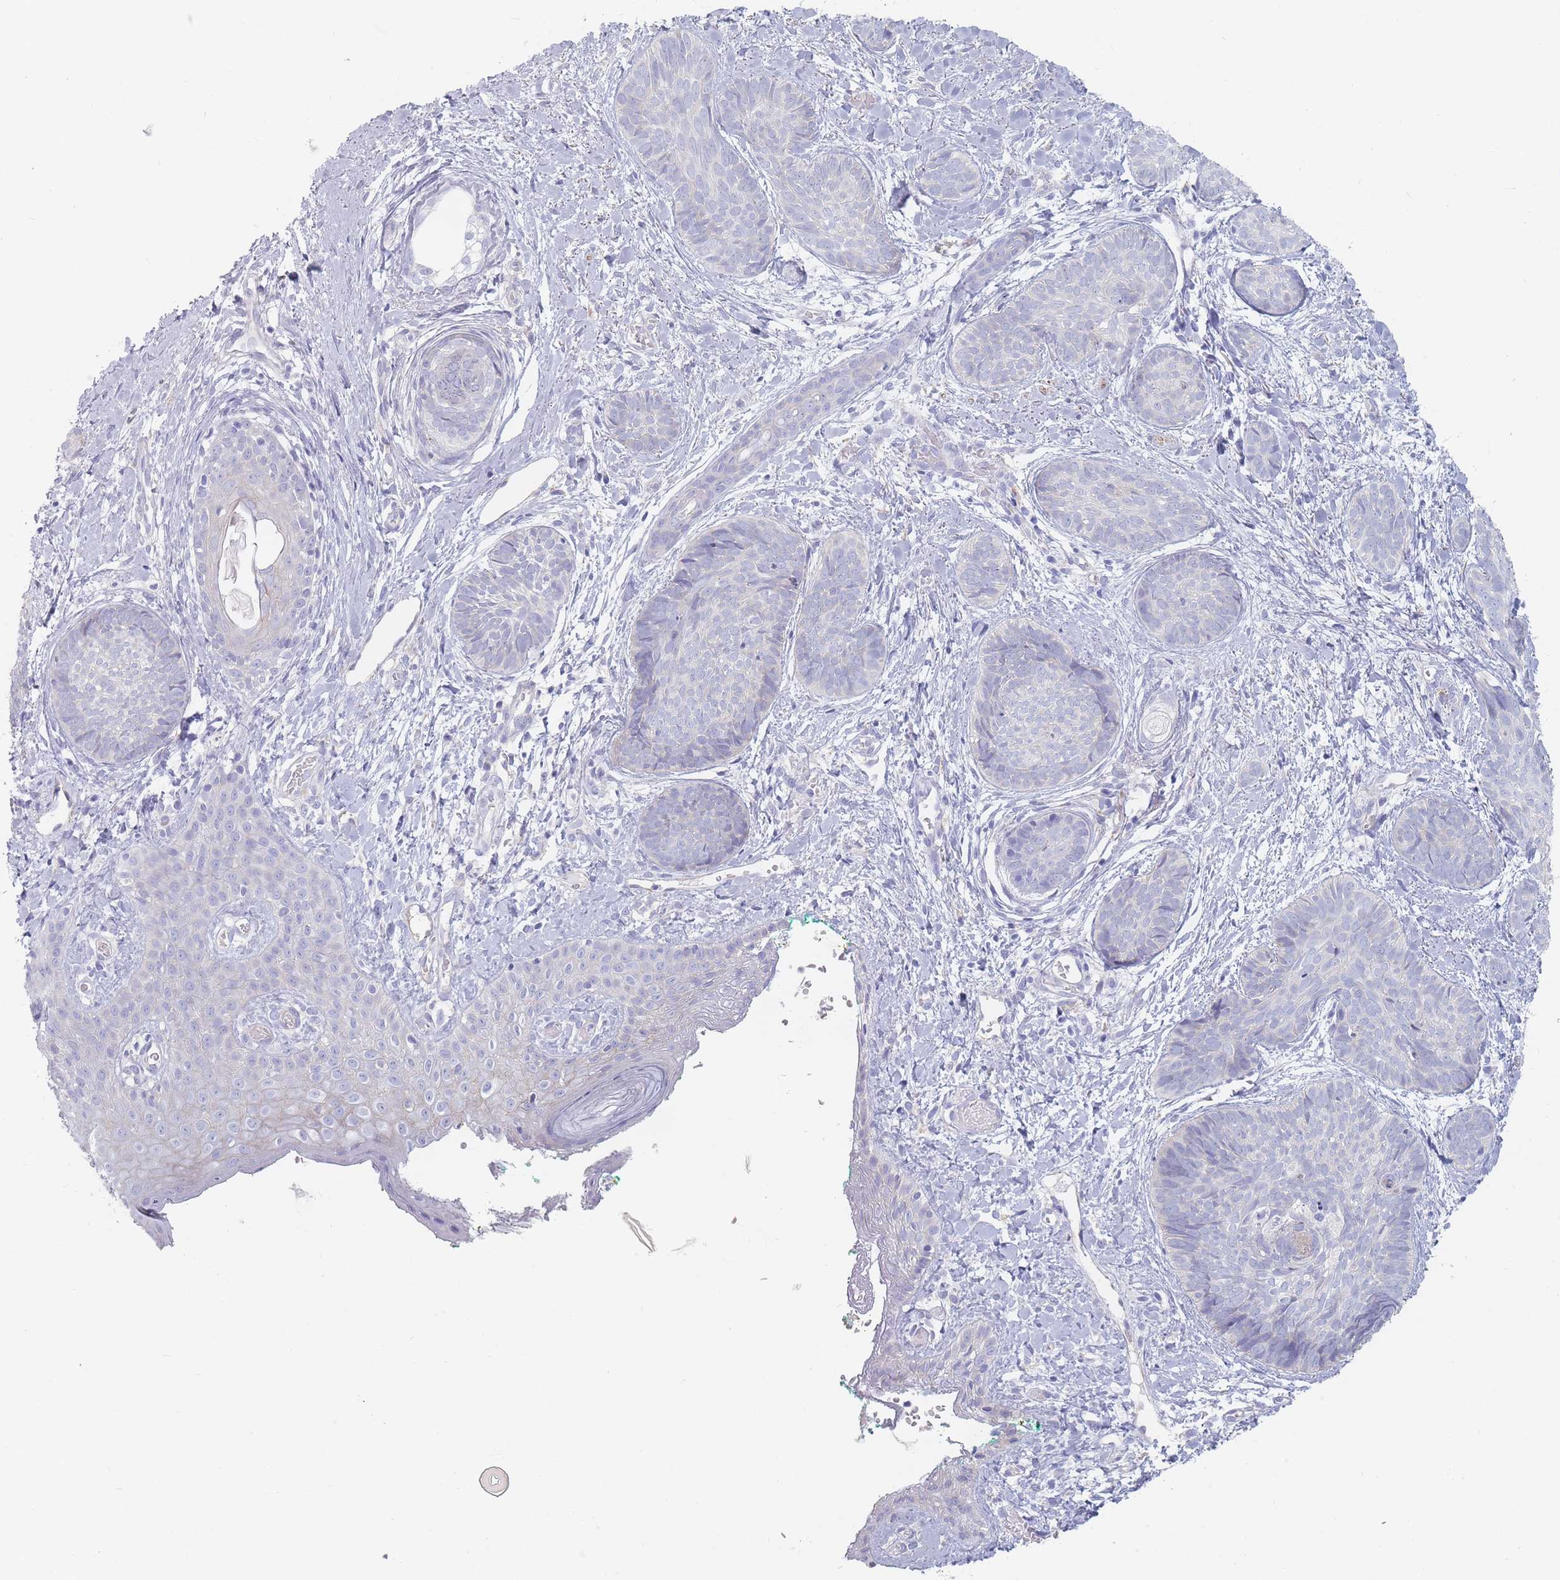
{"staining": {"intensity": "negative", "quantity": "none", "location": "none"}, "tissue": "skin cancer", "cell_type": "Tumor cells", "image_type": "cancer", "snomed": [{"axis": "morphology", "description": "Basal cell carcinoma"}, {"axis": "topography", "description": "Skin"}], "caption": "IHC histopathology image of neoplastic tissue: human basal cell carcinoma (skin) stained with DAB (3,3'-diaminobenzidine) shows no significant protein positivity in tumor cells. (Stains: DAB immunohistochemistry (IHC) with hematoxylin counter stain, Microscopy: brightfield microscopy at high magnification).", "gene": "ERBIN", "patient": {"sex": "female", "age": 81}}